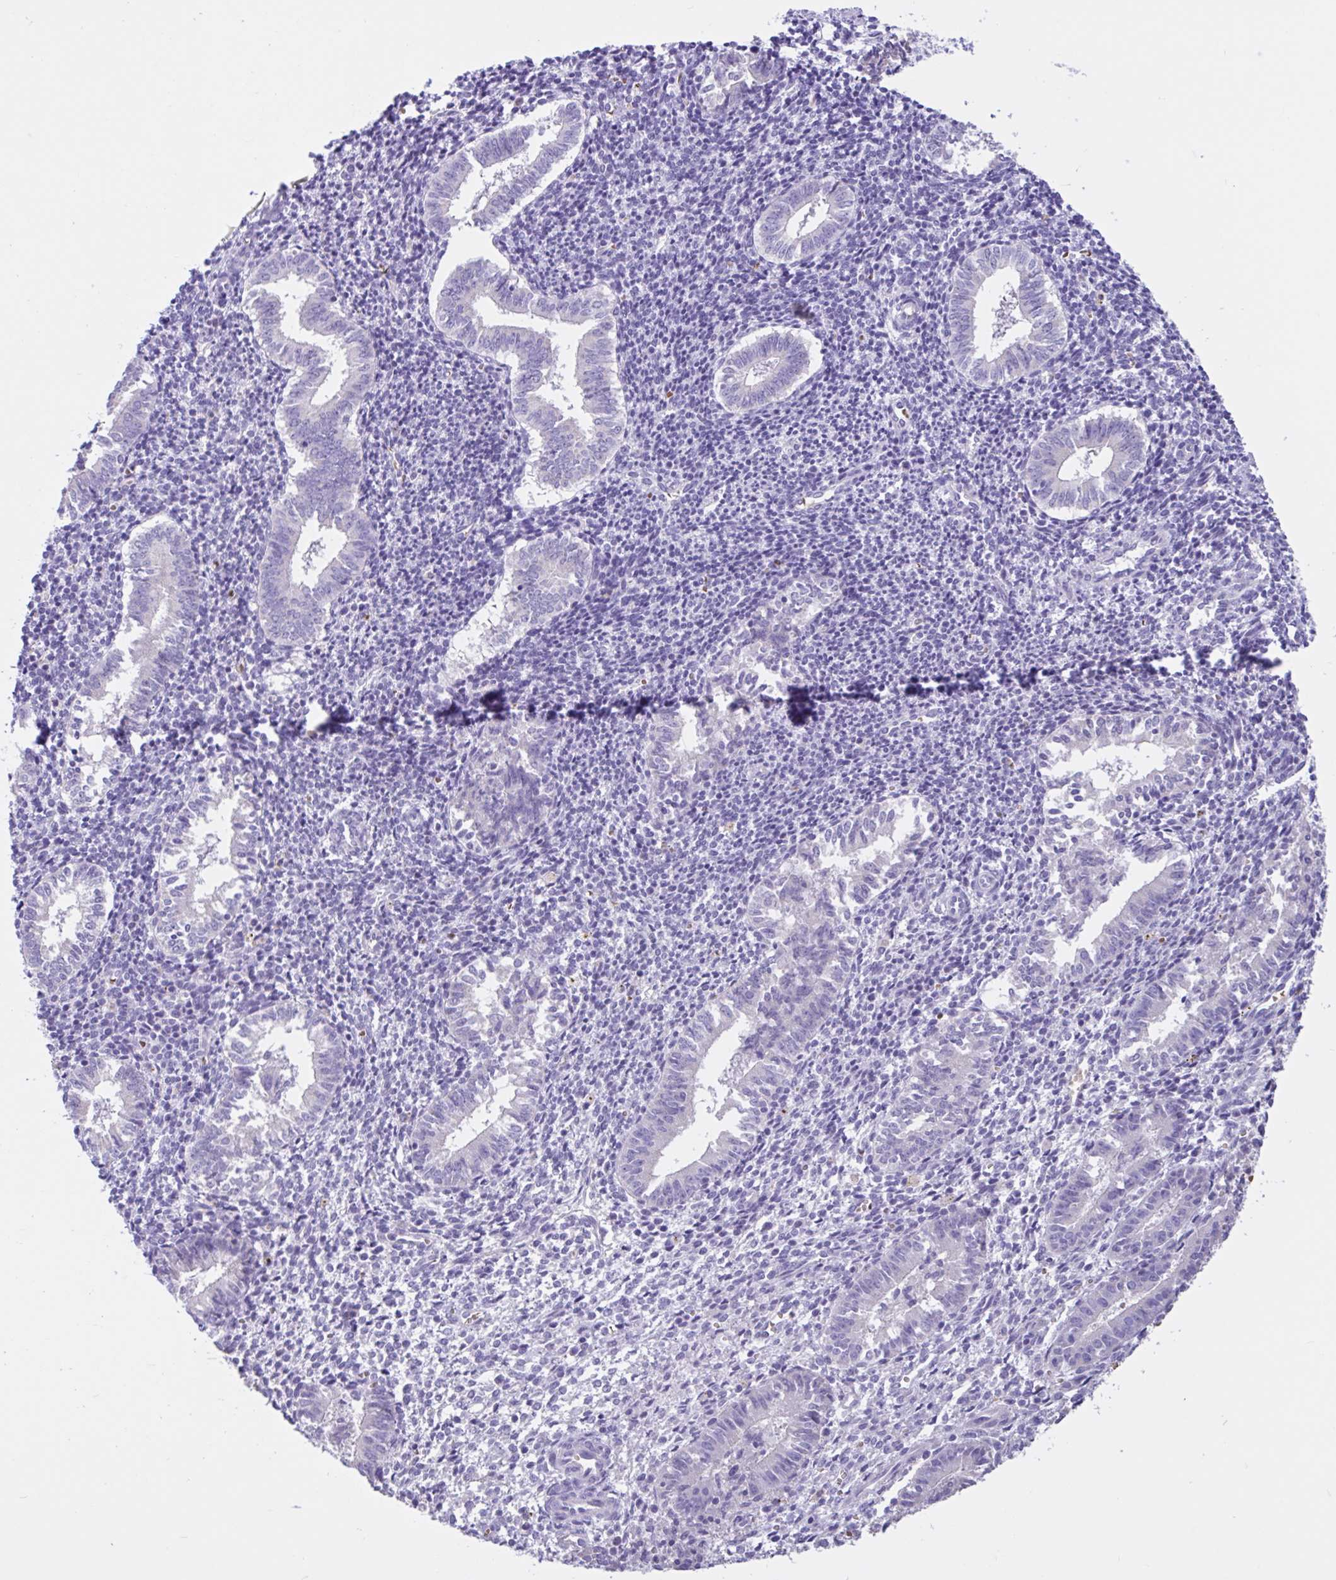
{"staining": {"intensity": "negative", "quantity": "none", "location": "none"}, "tissue": "endometrium", "cell_type": "Cells in endometrial stroma", "image_type": "normal", "snomed": [{"axis": "morphology", "description": "Normal tissue, NOS"}, {"axis": "topography", "description": "Endometrium"}], "caption": "Immunohistochemistry image of benign endometrium stained for a protein (brown), which demonstrates no staining in cells in endometrial stroma.", "gene": "TMEM79", "patient": {"sex": "female", "age": 25}}